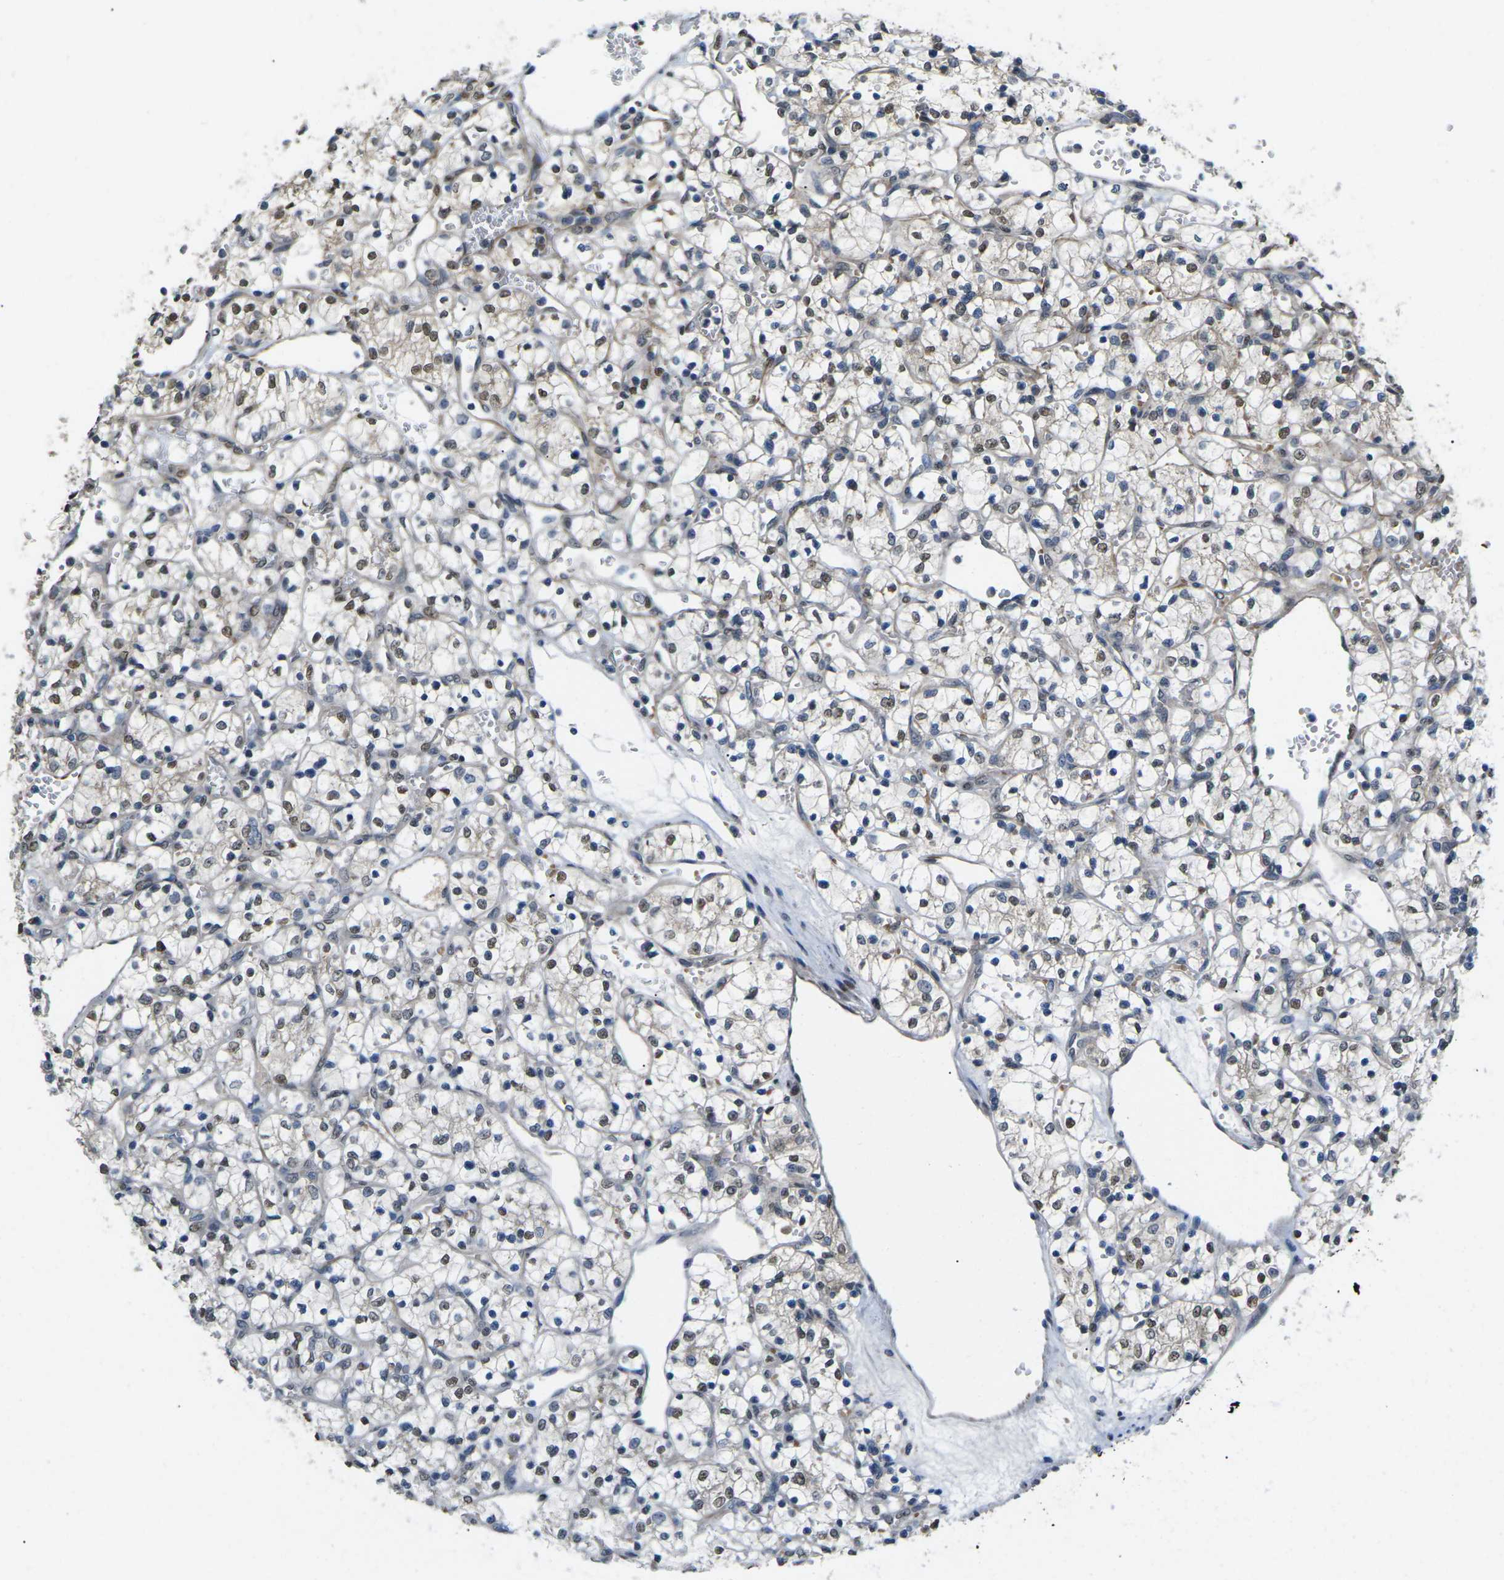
{"staining": {"intensity": "weak", "quantity": ">75%", "location": "nuclear"}, "tissue": "renal cancer", "cell_type": "Tumor cells", "image_type": "cancer", "snomed": [{"axis": "morphology", "description": "Adenocarcinoma, NOS"}, {"axis": "topography", "description": "Kidney"}], "caption": "Tumor cells demonstrate low levels of weak nuclear expression in approximately >75% of cells in renal adenocarcinoma.", "gene": "ERBB4", "patient": {"sex": "female", "age": 69}}